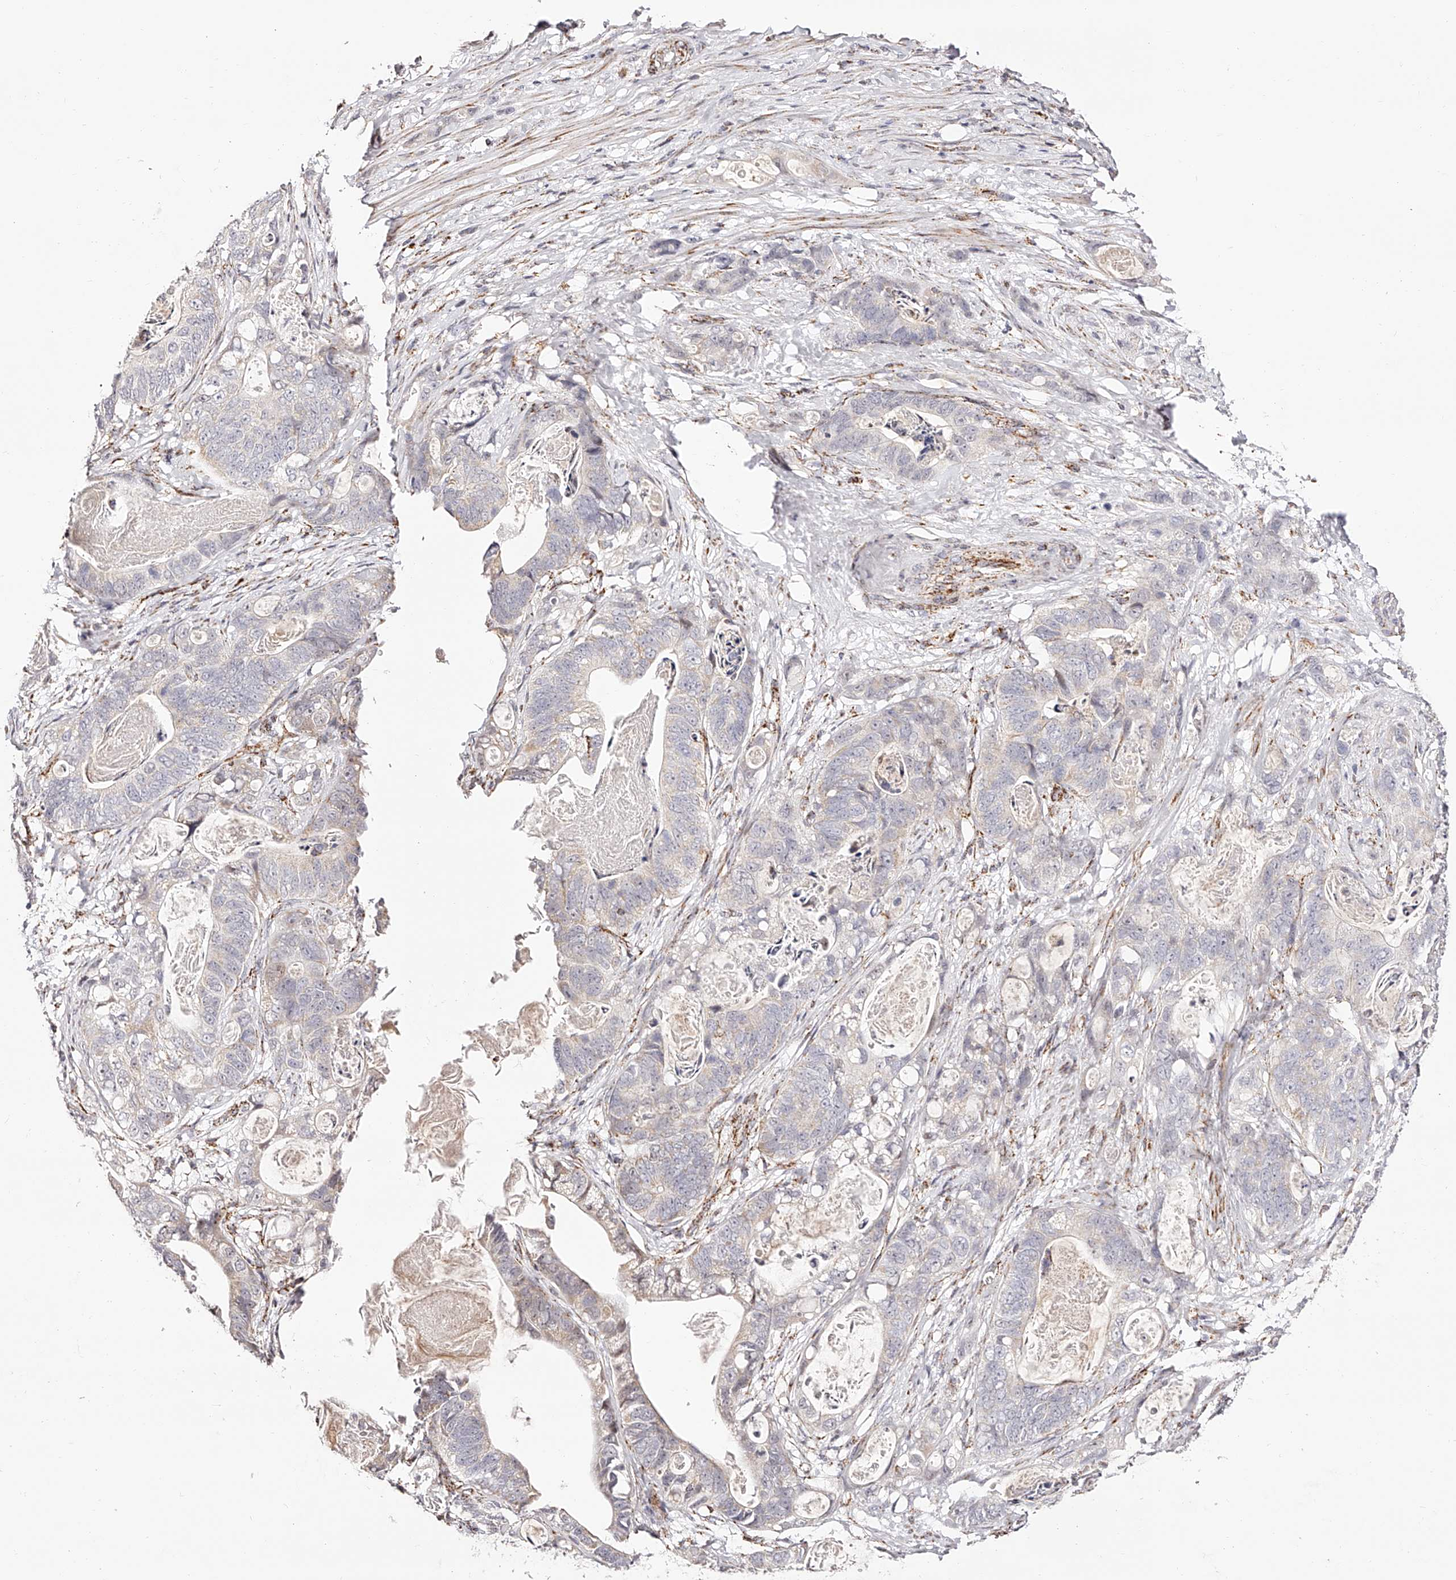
{"staining": {"intensity": "negative", "quantity": "none", "location": "none"}, "tissue": "stomach cancer", "cell_type": "Tumor cells", "image_type": "cancer", "snomed": [{"axis": "morphology", "description": "Normal tissue, NOS"}, {"axis": "morphology", "description": "Adenocarcinoma, NOS"}, {"axis": "topography", "description": "Stomach"}], "caption": "Immunohistochemistry of stomach cancer (adenocarcinoma) displays no expression in tumor cells. Nuclei are stained in blue.", "gene": "NDUFV3", "patient": {"sex": "female", "age": 89}}